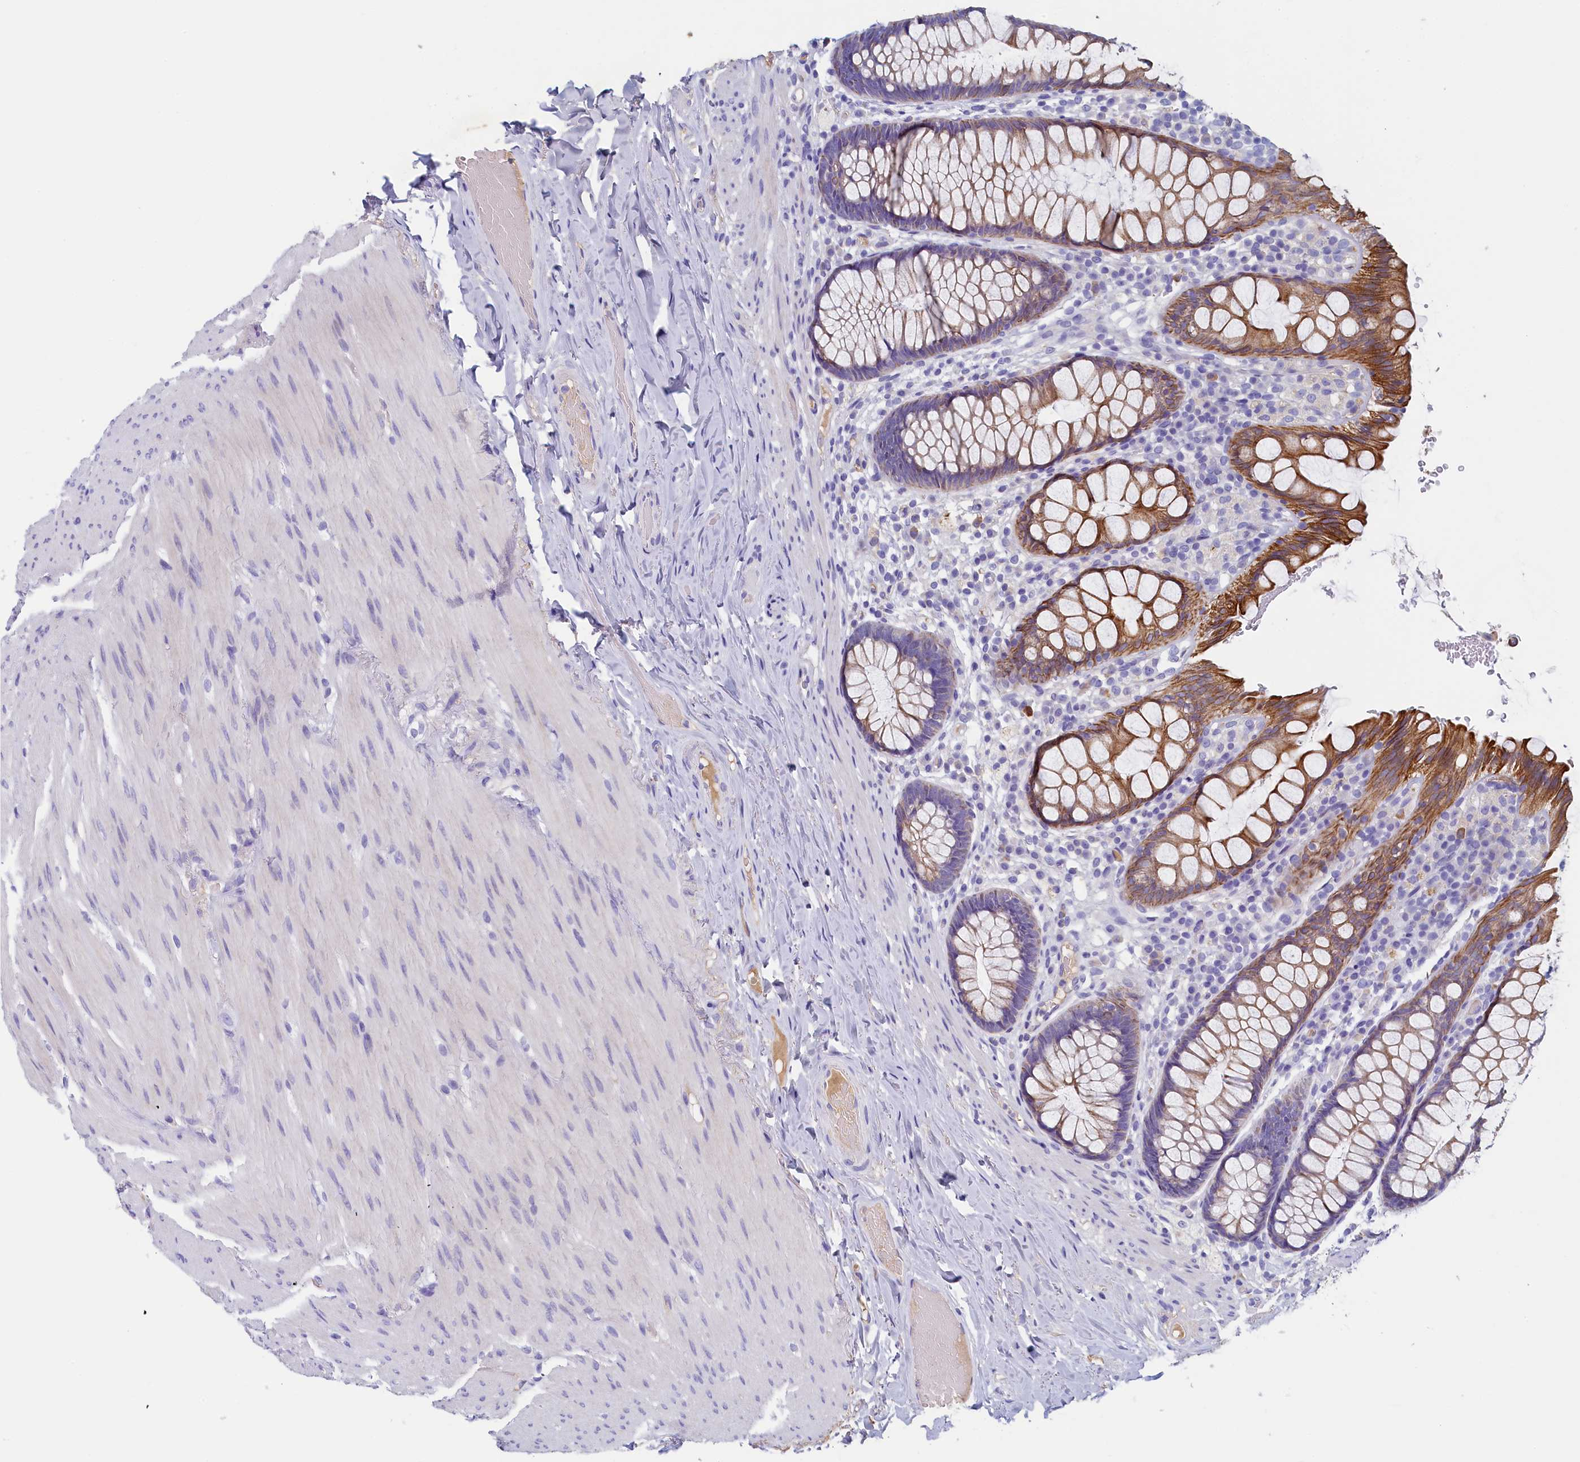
{"staining": {"intensity": "strong", "quantity": "25%-75%", "location": "cytoplasmic/membranous"}, "tissue": "rectum", "cell_type": "Glandular cells", "image_type": "normal", "snomed": [{"axis": "morphology", "description": "Normal tissue, NOS"}, {"axis": "topography", "description": "Rectum"}], "caption": "Immunohistochemistry (IHC) of benign rectum shows high levels of strong cytoplasmic/membranous staining in about 25%-75% of glandular cells. Nuclei are stained in blue.", "gene": "GUCA1C", "patient": {"sex": "male", "age": 83}}